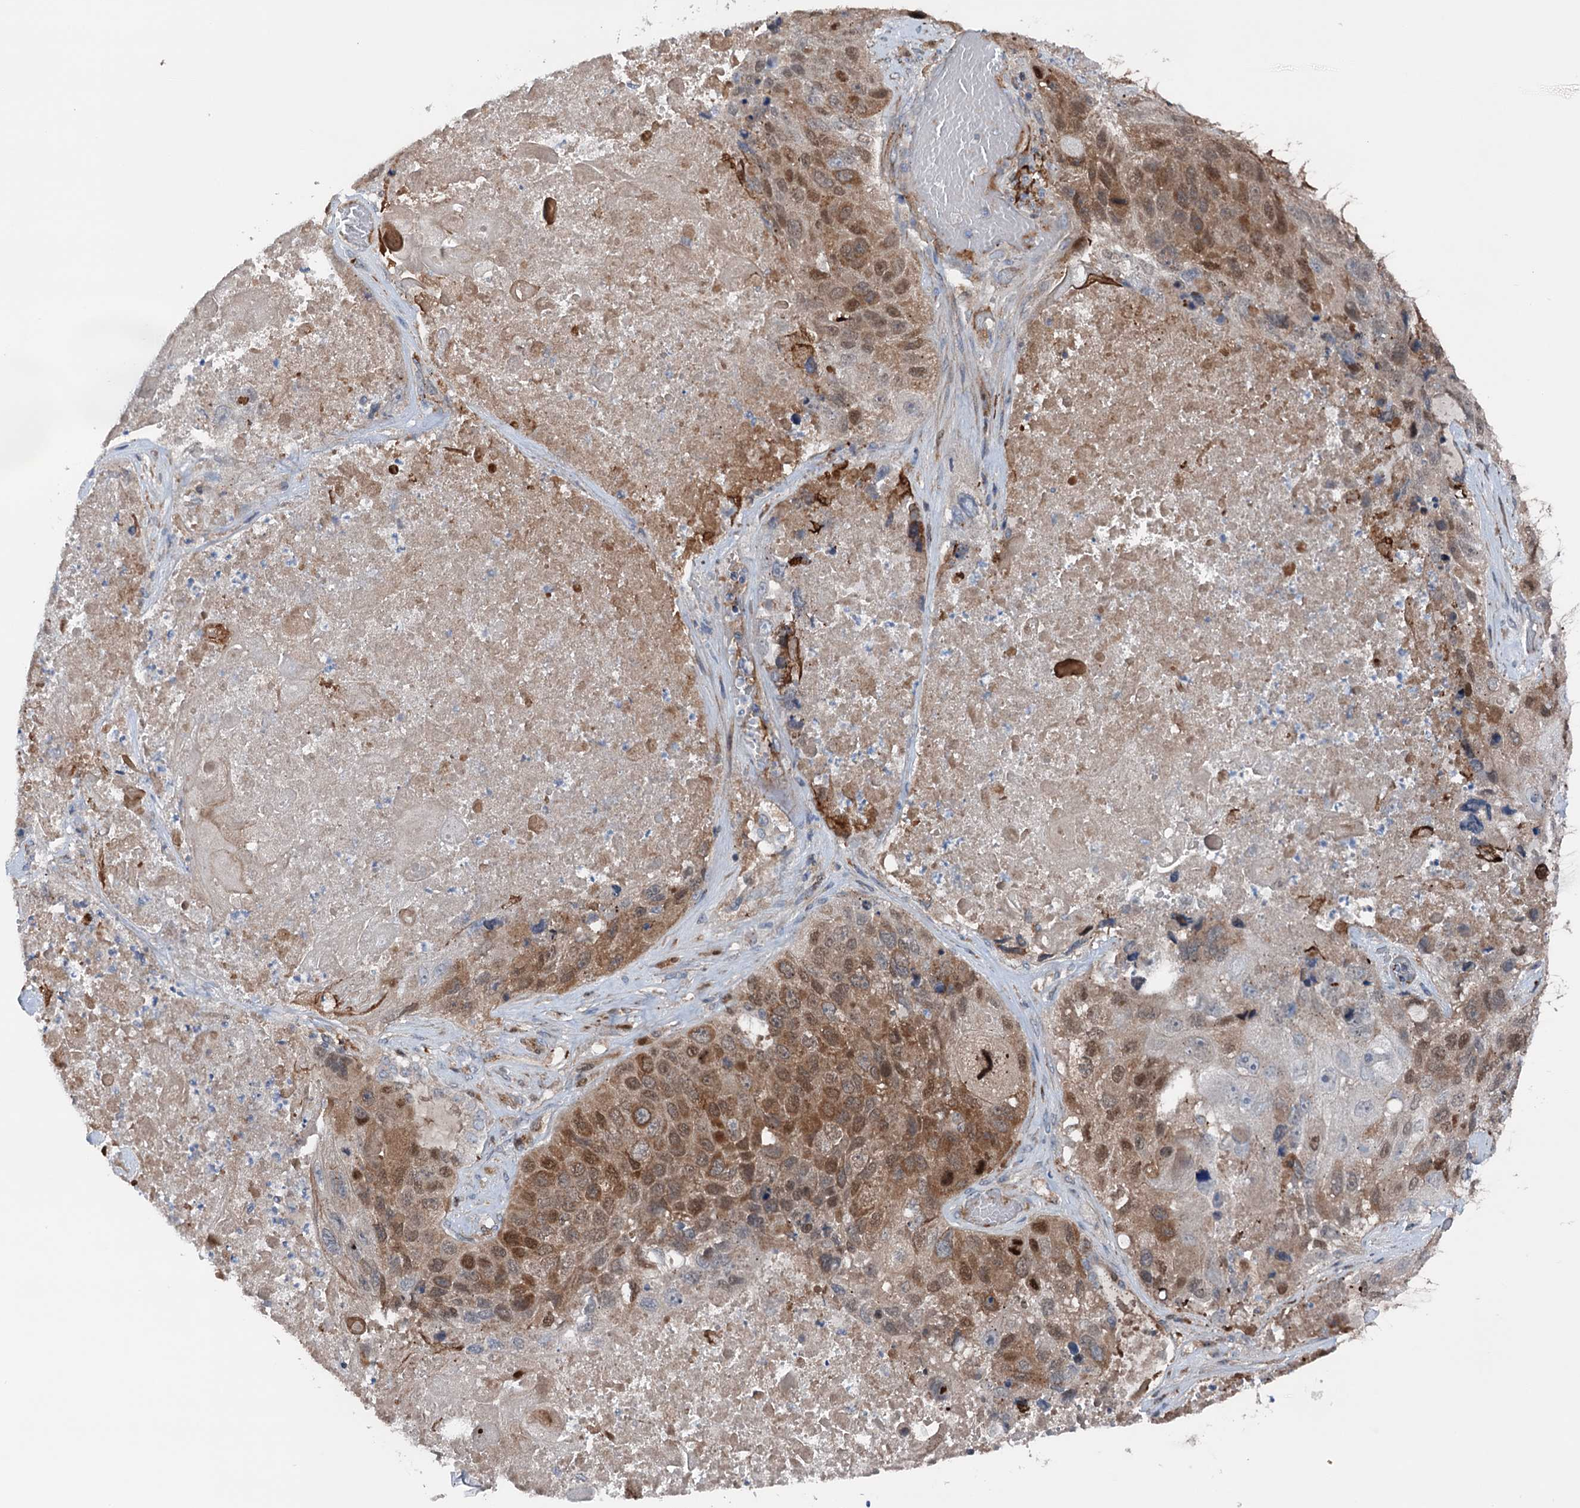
{"staining": {"intensity": "moderate", "quantity": ">75%", "location": "cytoplasmic/membranous,nuclear"}, "tissue": "lung cancer", "cell_type": "Tumor cells", "image_type": "cancer", "snomed": [{"axis": "morphology", "description": "Squamous cell carcinoma, NOS"}, {"axis": "topography", "description": "Lung"}], "caption": "A medium amount of moderate cytoplasmic/membranous and nuclear expression is seen in about >75% of tumor cells in lung squamous cell carcinoma tissue.", "gene": "NCAPD2", "patient": {"sex": "male", "age": 61}}